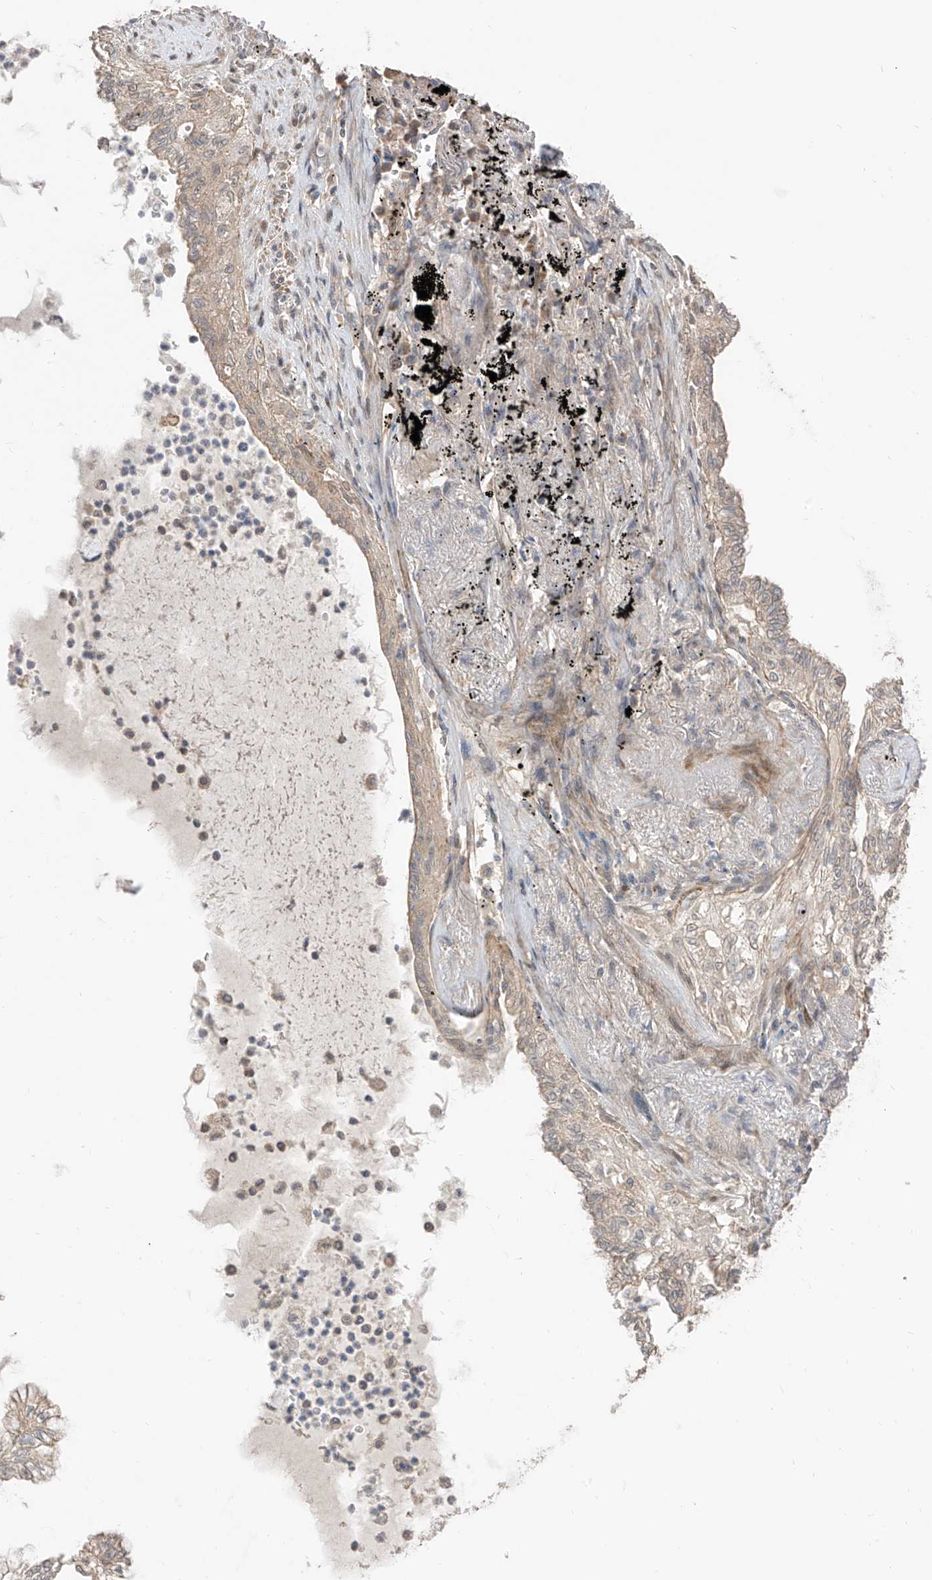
{"staining": {"intensity": "weak", "quantity": "25%-75%", "location": "cytoplasmic/membranous"}, "tissue": "lung cancer", "cell_type": "Tumor cells", "image_type": "cancer", "snomed": [{"axis": "morphology", "description": "Adenocarcinoma, NOS"}, {"axis": "topography", "description": "Lung"}], "caption": "Human lung cancer (adenocarcinoma) stained with a brown dye exhibits weak cytoplasmic/membranous positive staining in about 25%-75% of tumor cells.", "gene": "LATS1", "patient": {"sex": "female", "age": 70}}